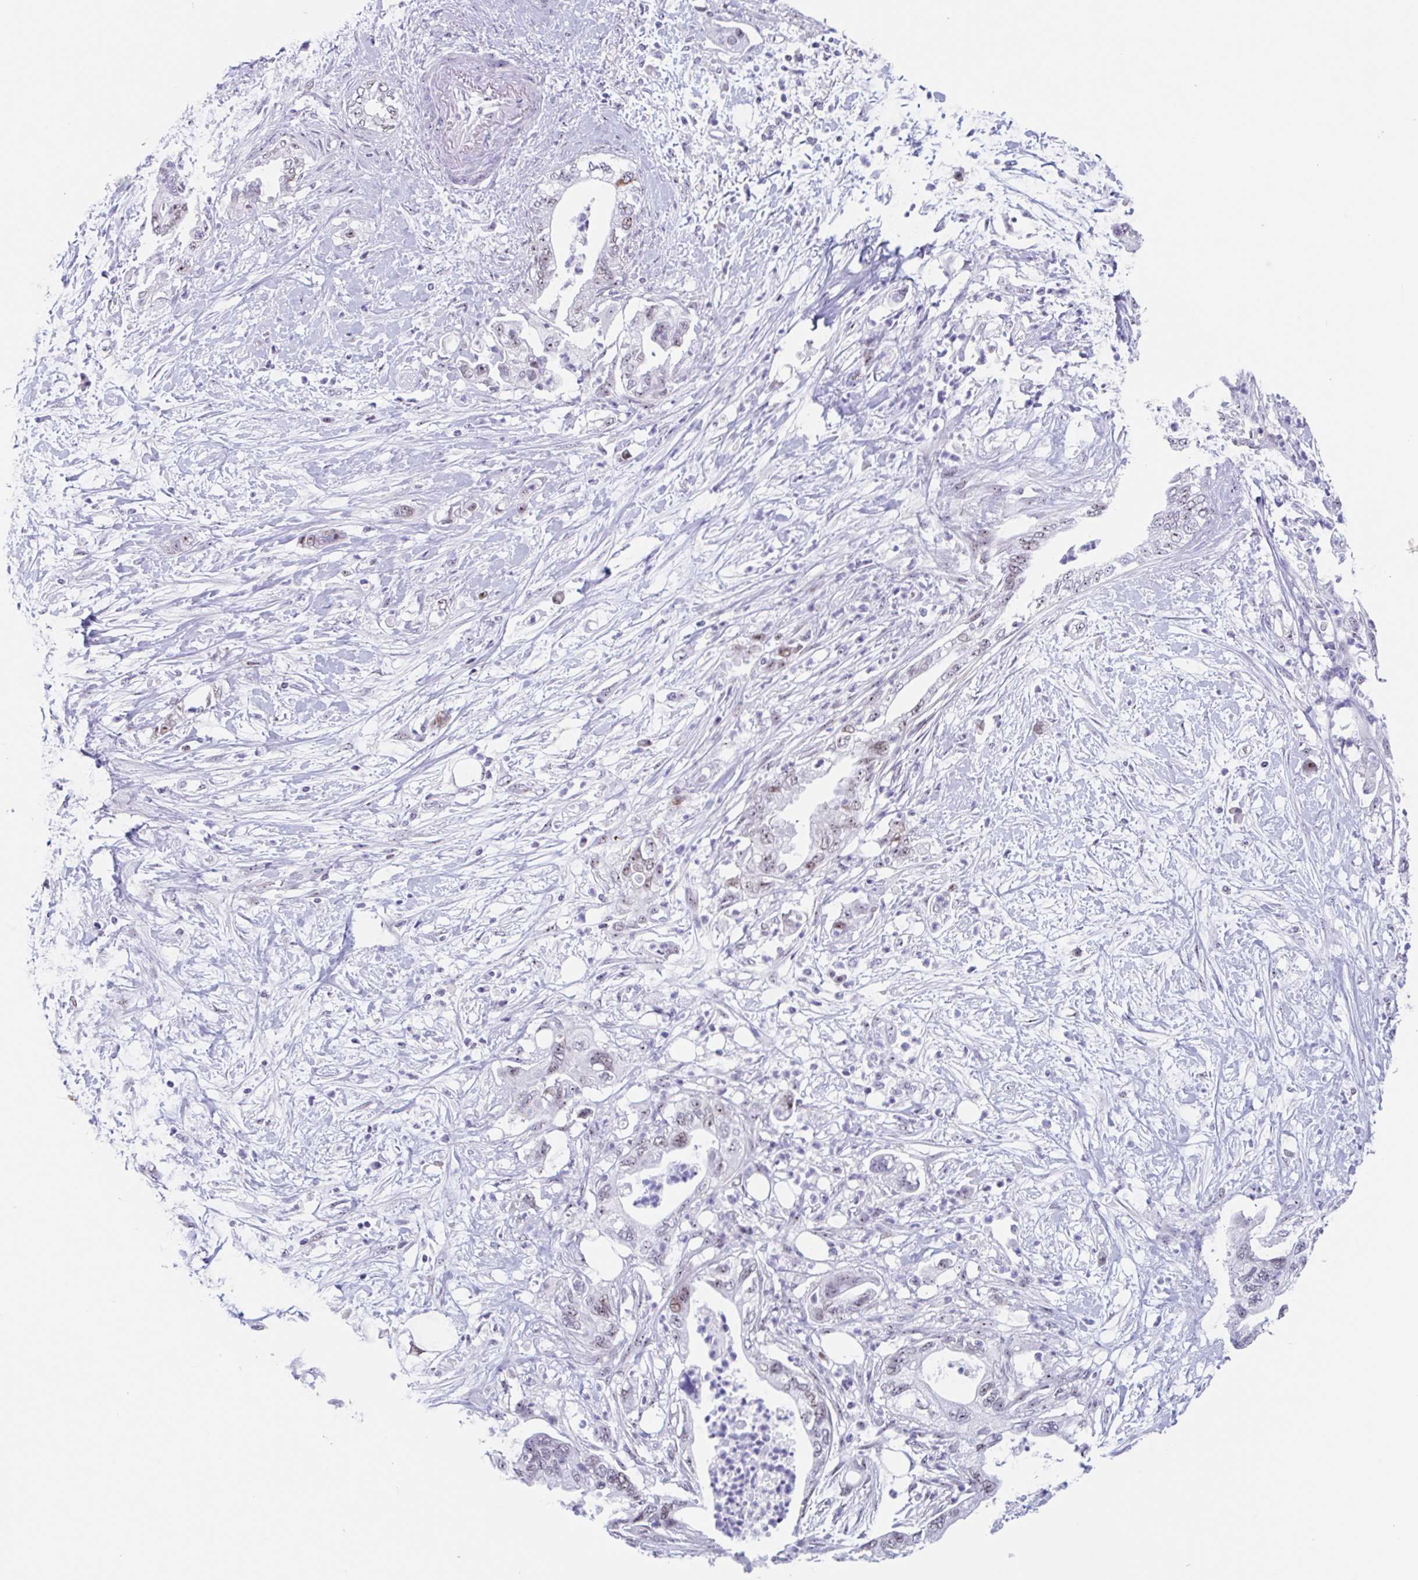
{"staining": {"intensity": "moderate", "quantity": "25%-75%", "location": "nuclear"}, "tissue": "pancreatic cancer", "cell_type": "Tumor cells", "image_type": "cancer", "snomed": [{"axis": "morphology", "description": "Adenocarcinoma, NOS"}, {"axis": "topography", "description": "Pancreas"}], "caption": "Human pancreatic cancer stained with a protein marker reveals moderate staining in tumor cells.", "gene": "LENG9", "patient": {"sex": "female", "age": 73}}